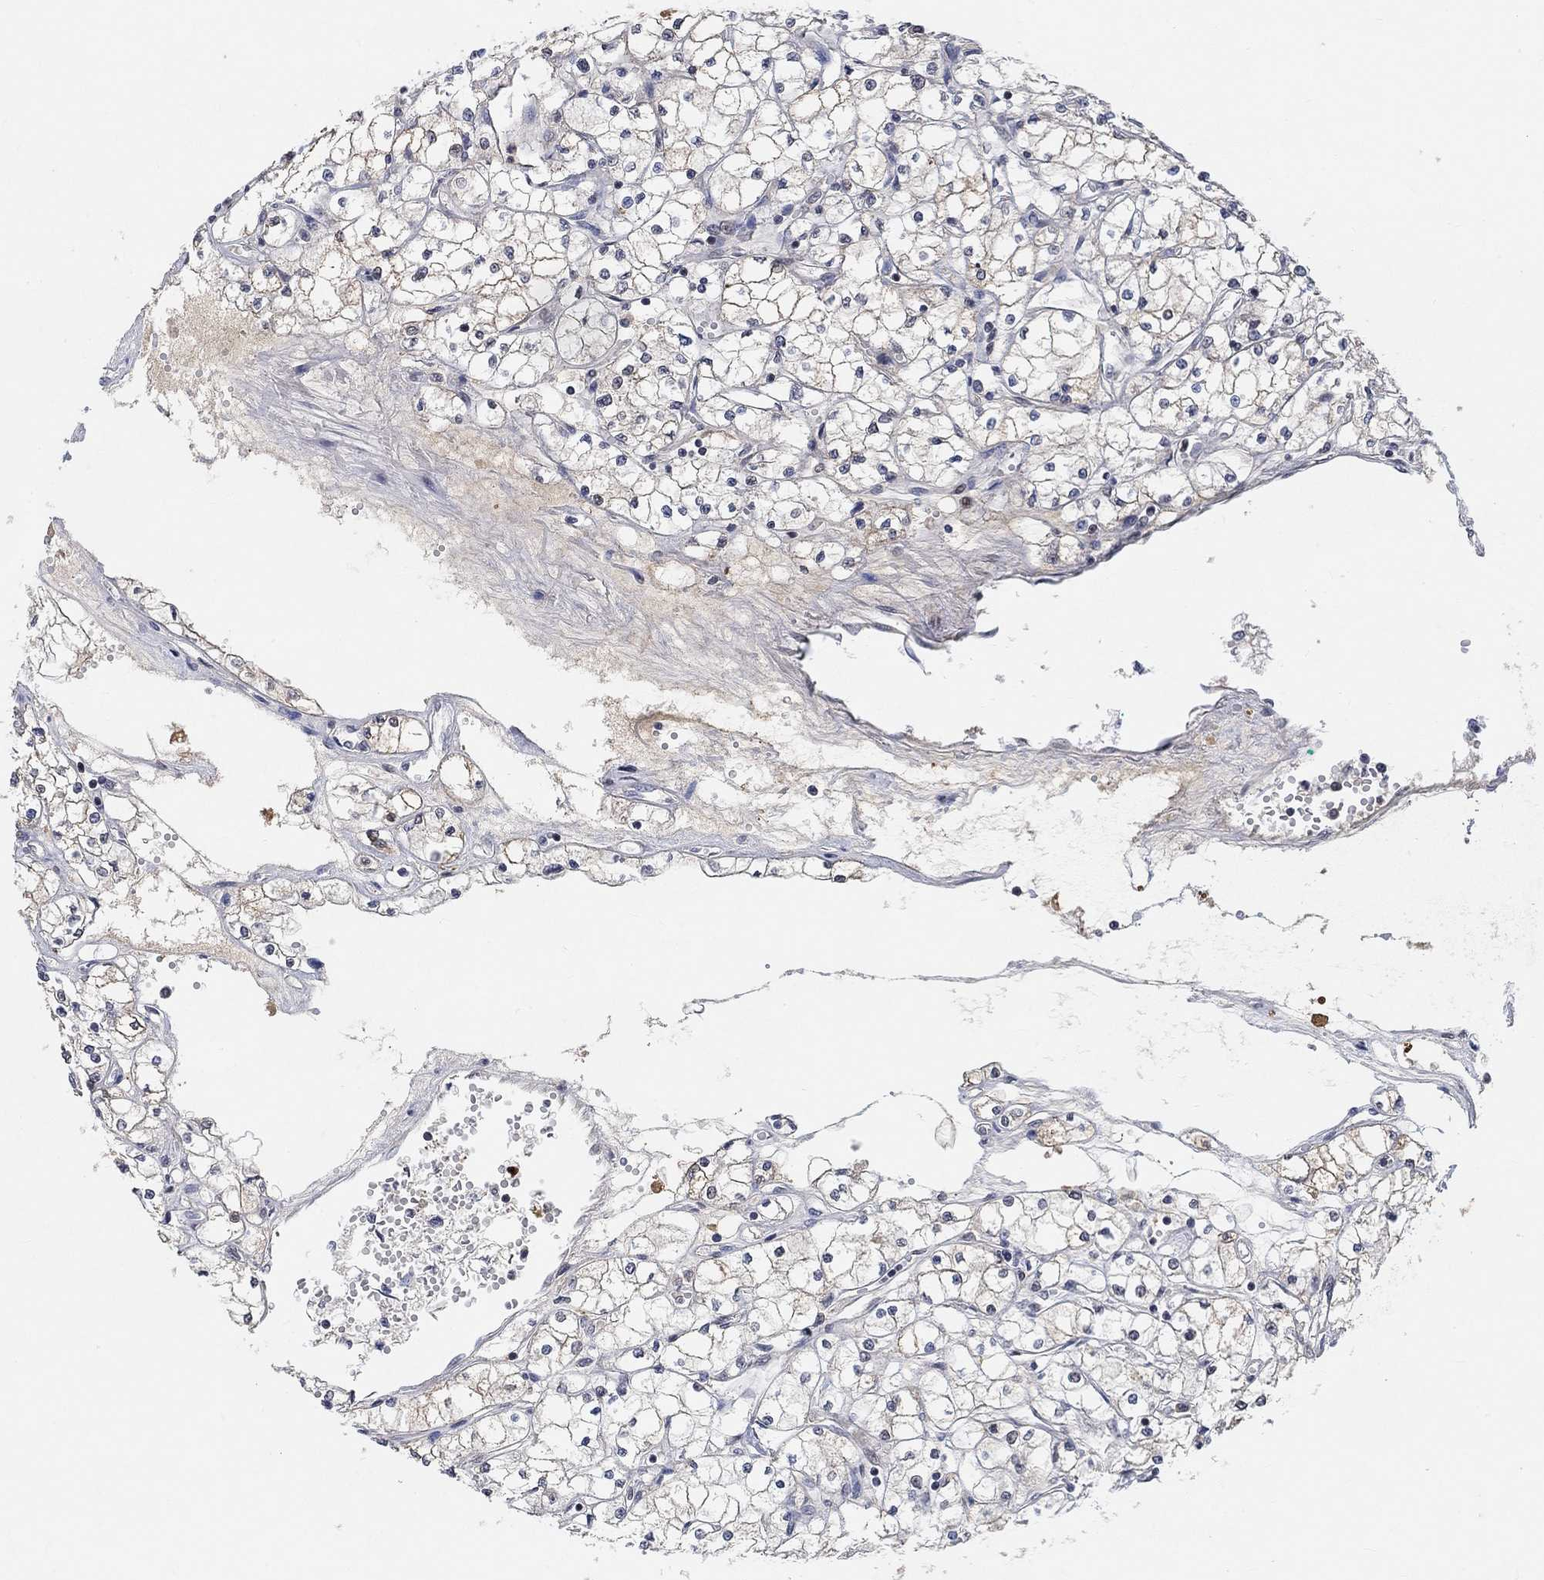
{"staining": {"intensity": "negative", "quantity": "none", "location": "none"}, "tissue": "renal cancer", "cell_type": "Tumor cells", "image_type": "cancer", "snomed": [{"axis": "morphology", "description": "Adenocarcinoma, NOS"}, {"axis": "topography", "description": "Kidney"}], "caption": "There is no significant staining in tumor cells of renal adenocarcinoma. The staining was performed using DAB (3,3'-diaminobenzidine) to visualize the protein expression in brown, while the nuclei were stained in blue with hematoxylin (Magnification: 20x).", "gene": "THAP8", "patient": {"sex": "male", "age": 67}}